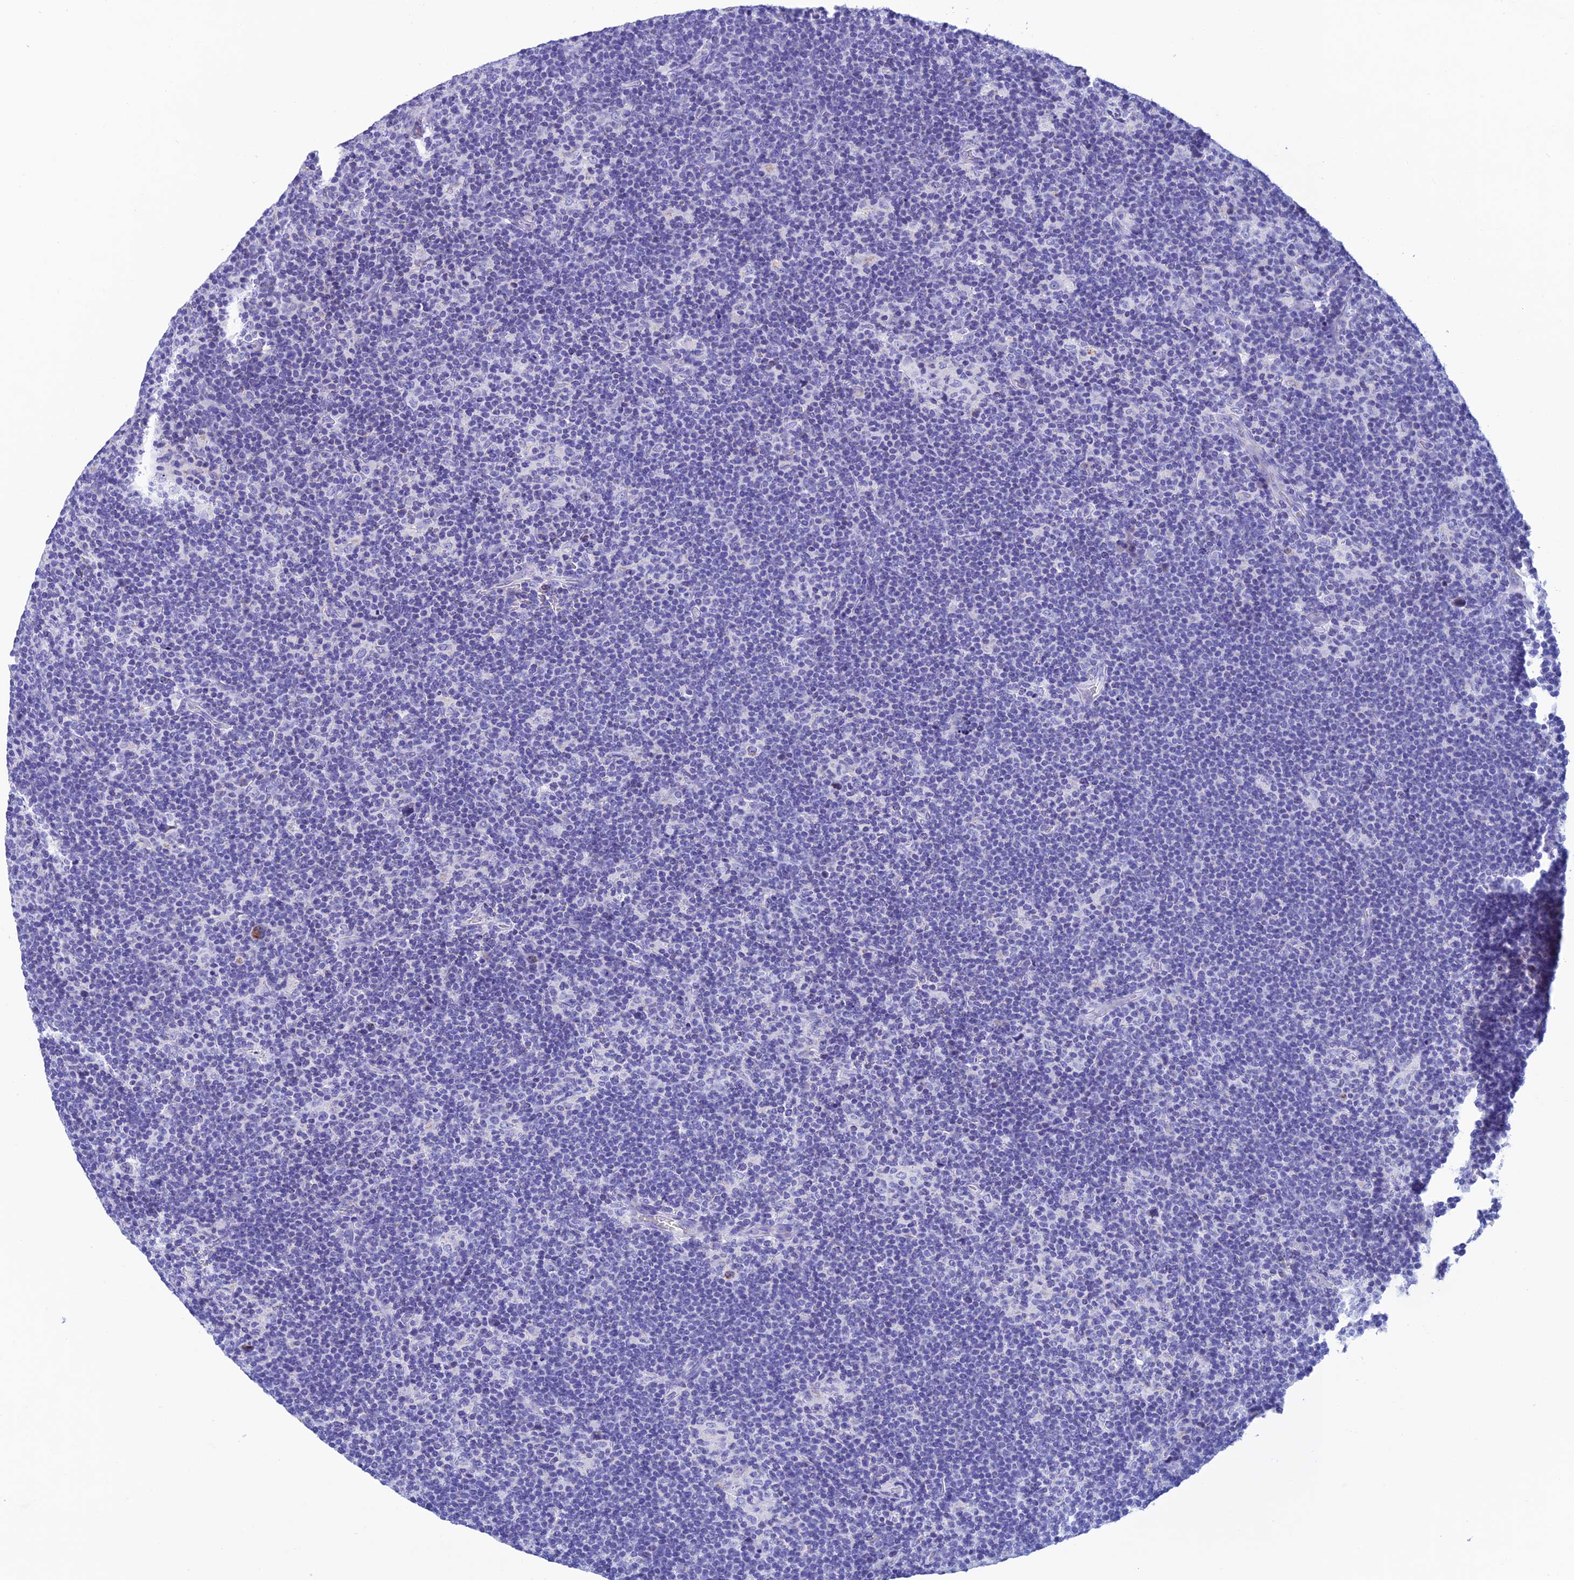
{"staining": {"intensity": "negative", "quantity": "none", "location": "none"}, "tissue": "lymphoma", "cell_type": "Tumor cells", "image_type": "cancer", "snomed": [{"axis": "morphology", "description": "Hodgkin's disease, NOS"}, {"axis": "topography", "description": "Lymph node"}], "caption": "Photomicrograph shows no significant protein expression in tumor cells of lymphoma.", "gene": "NXPE4", "patient": {"sex": "female", "age": 57}}